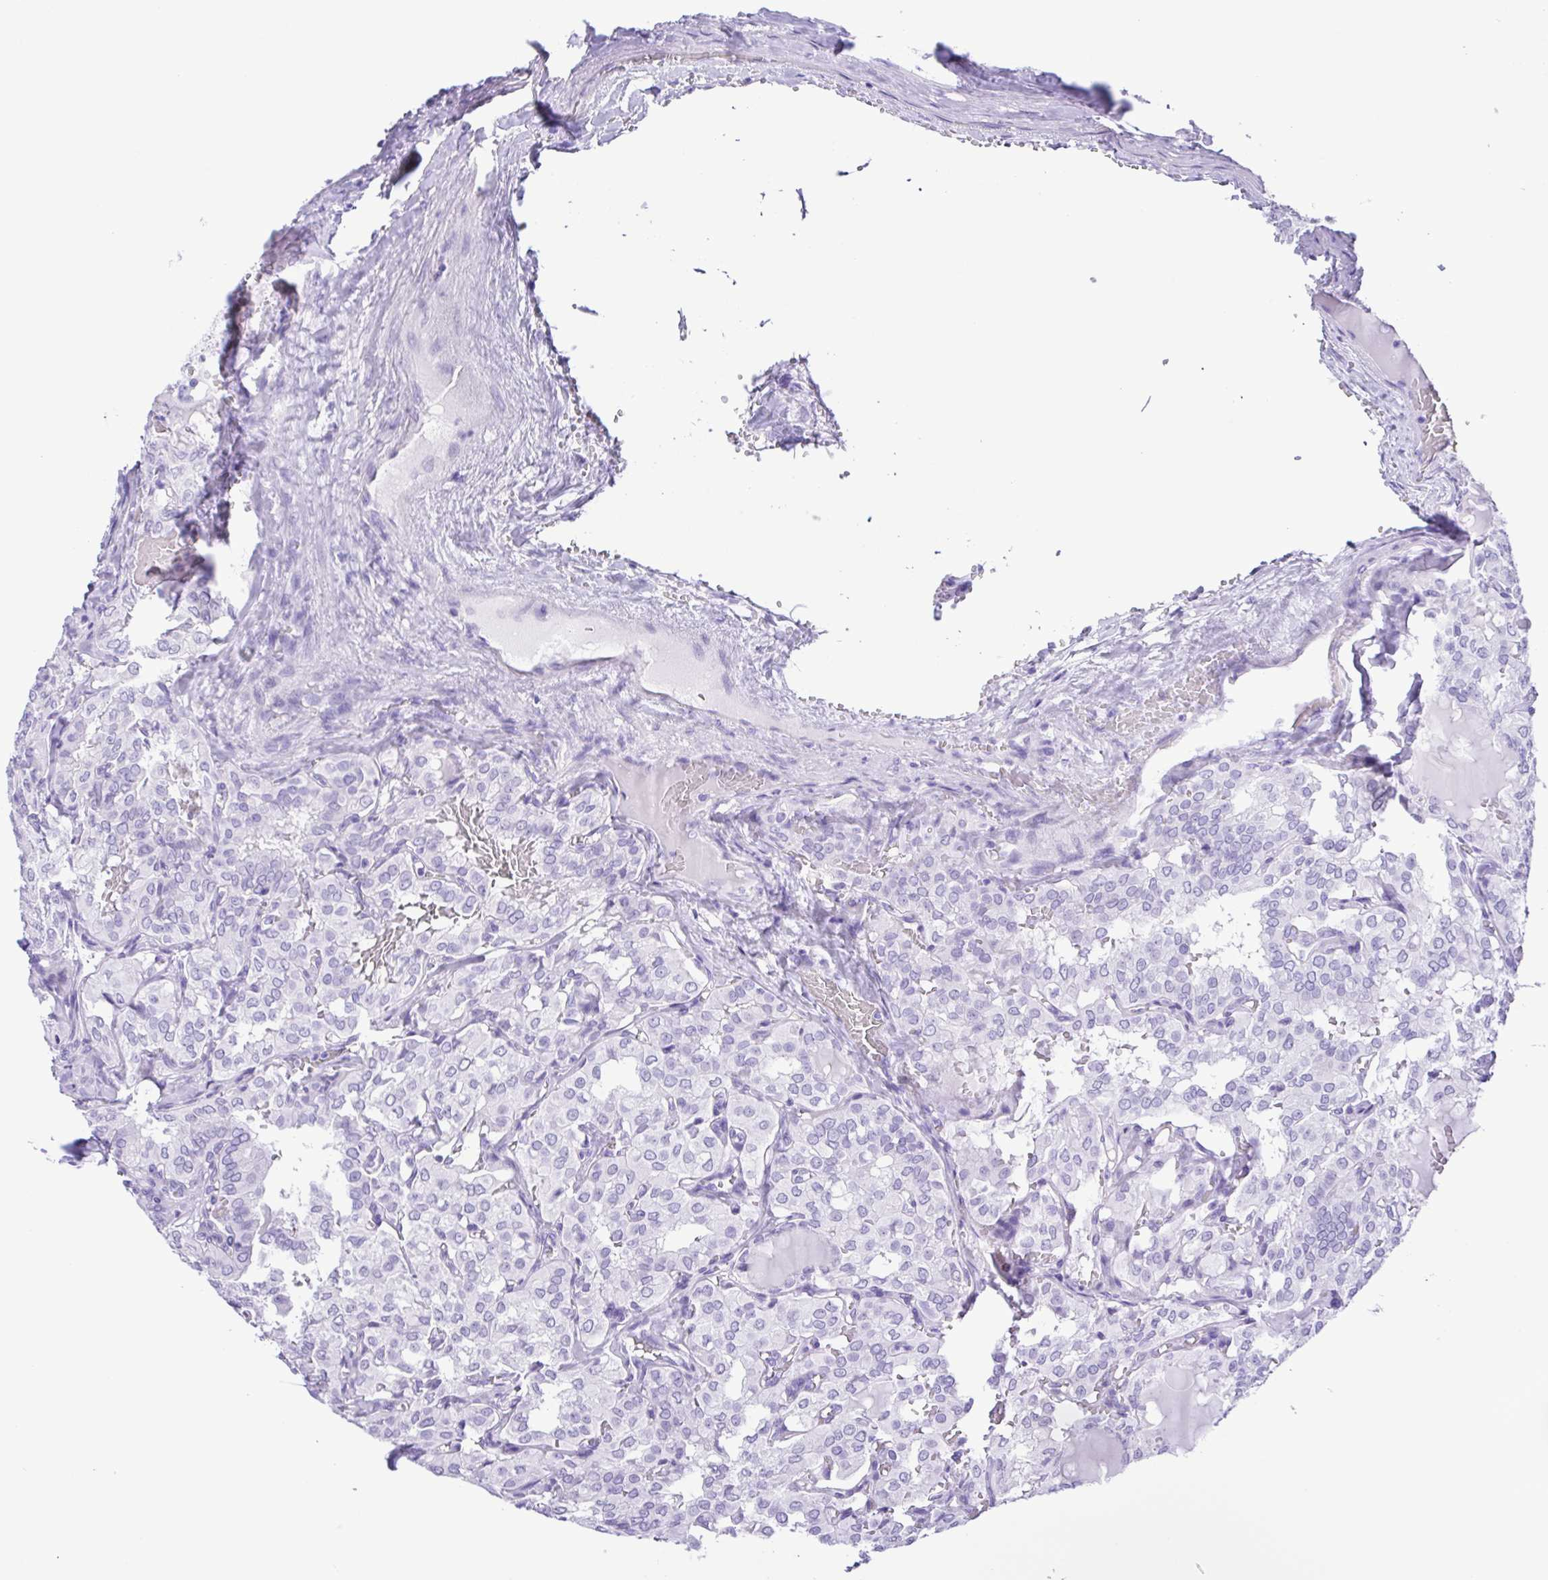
{"staining": {"intensity": "negative", "quantity": "none", "location": "none"}, "tissue": "thyroid cancer", "cell_type": "Tumor cells", "image_type": "cancer", "snomed": [{"axis": "morphology", "description": "Papillary adenocarcinoma, NOS"}, {"axis": "topography", "description": "Thyroid gland"}], "caption": "Human thyroid cancer (papillary adenocarcinoma) stained for a protein using IHC shows no expression in tumor cells.", "gene": "CASP14", "patient": {"sex": "male", "age": 20}}